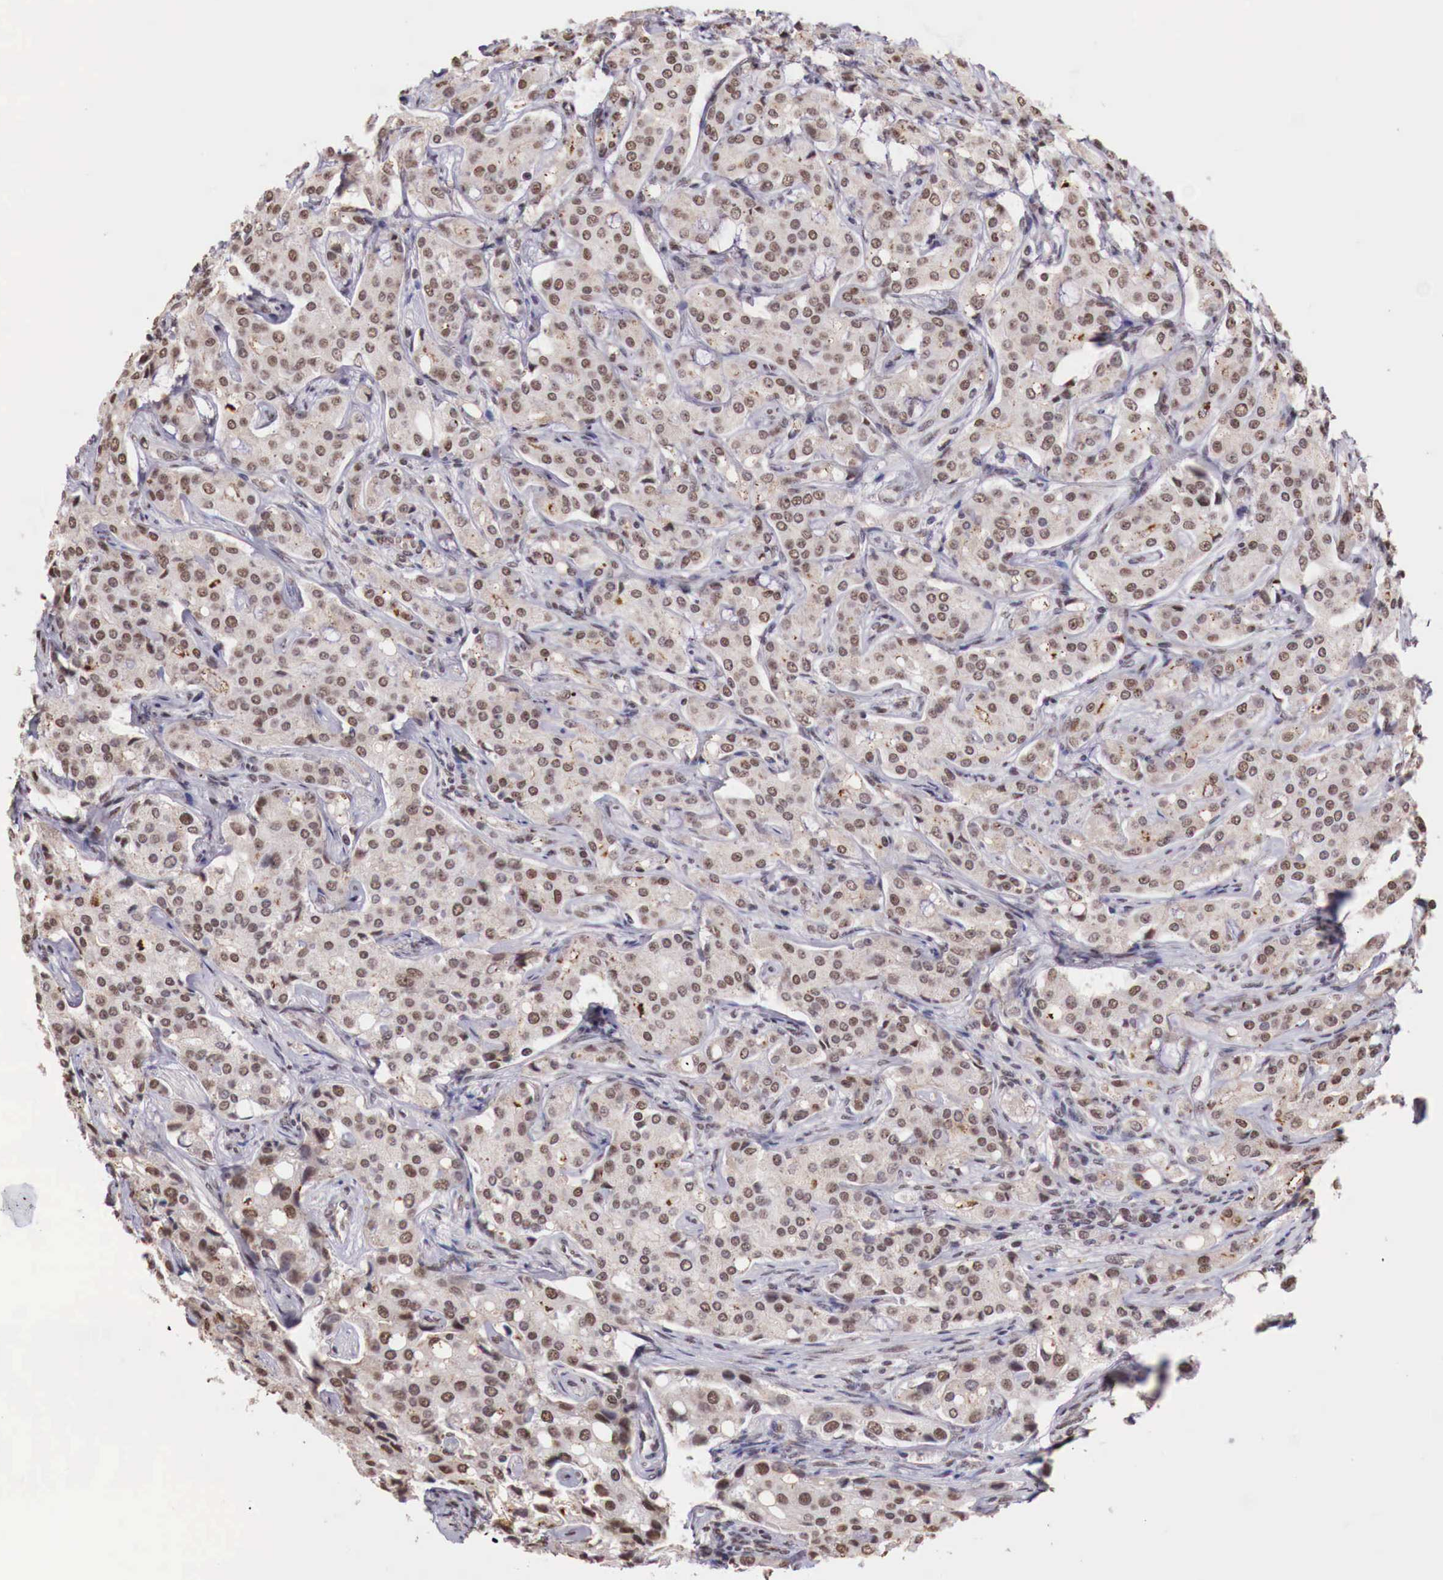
{"staining": {"intensity": "weak", "quantity": ">75%", "location": "cytoplasmic/membranous,nuclear"}, "tissue": "prostate cancer", "cell_type": "Tumor cells", "image_type": "cancer", "snomed": [{"axis": "morphology", "description": "Adenocarcinoma, Medium grade"}, {"axis": "topography", "description": "Prostate"}], "caption": "Weak cytoplasmic/membranous and nuclear protein expression is seen in about >75% of tumor cells in prostate cancer (adenocarcinoma (medium-grade)). (DAB IHC, brown staining for protein, blue staining for nuclei).", "gene": "FOXP2", "patient": {"sex": "male", "age": 72}}